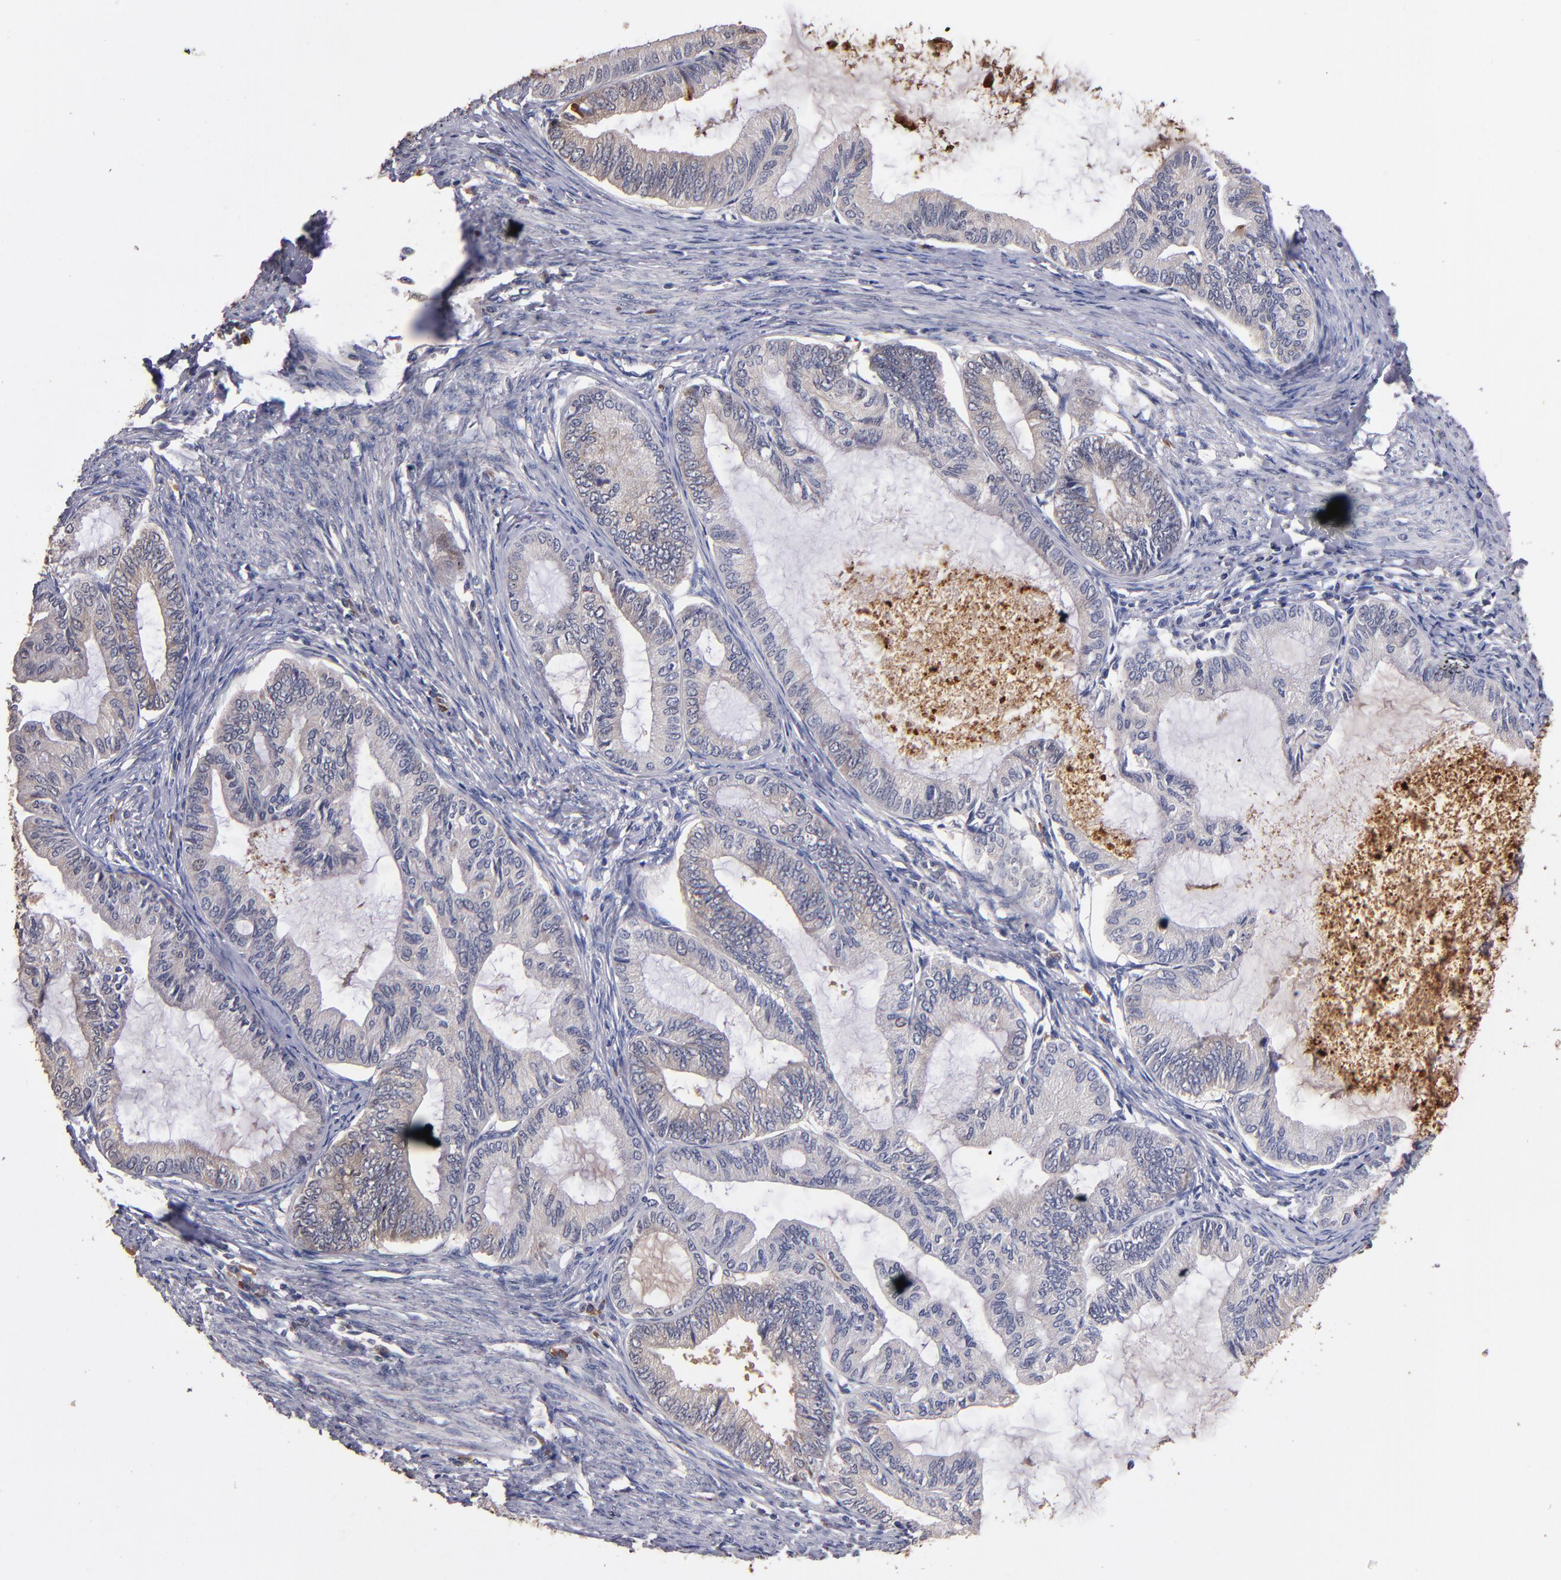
{"staining": {"intensity": "weak", "quantity": "<25%", "location": "cytoplasmic/membranous"}, "tissue": "endometrial cancer", "cell_type": "Tumor cells", "image_type": "cancer", "snomed": [{"axis": "morphology", "description": "Adenocarcinoma, NOS"}, {"axis": "topography", "description": "Endometrium"}], "caption": "Tumor cells show no significant protein expression in endometrial adenocarcinoma. (Immunohistochemistry (ihc), brightfield microscopy, high magnification).", "gene": "TTLL12", "patient": {"sex": "female", "age": 86}}